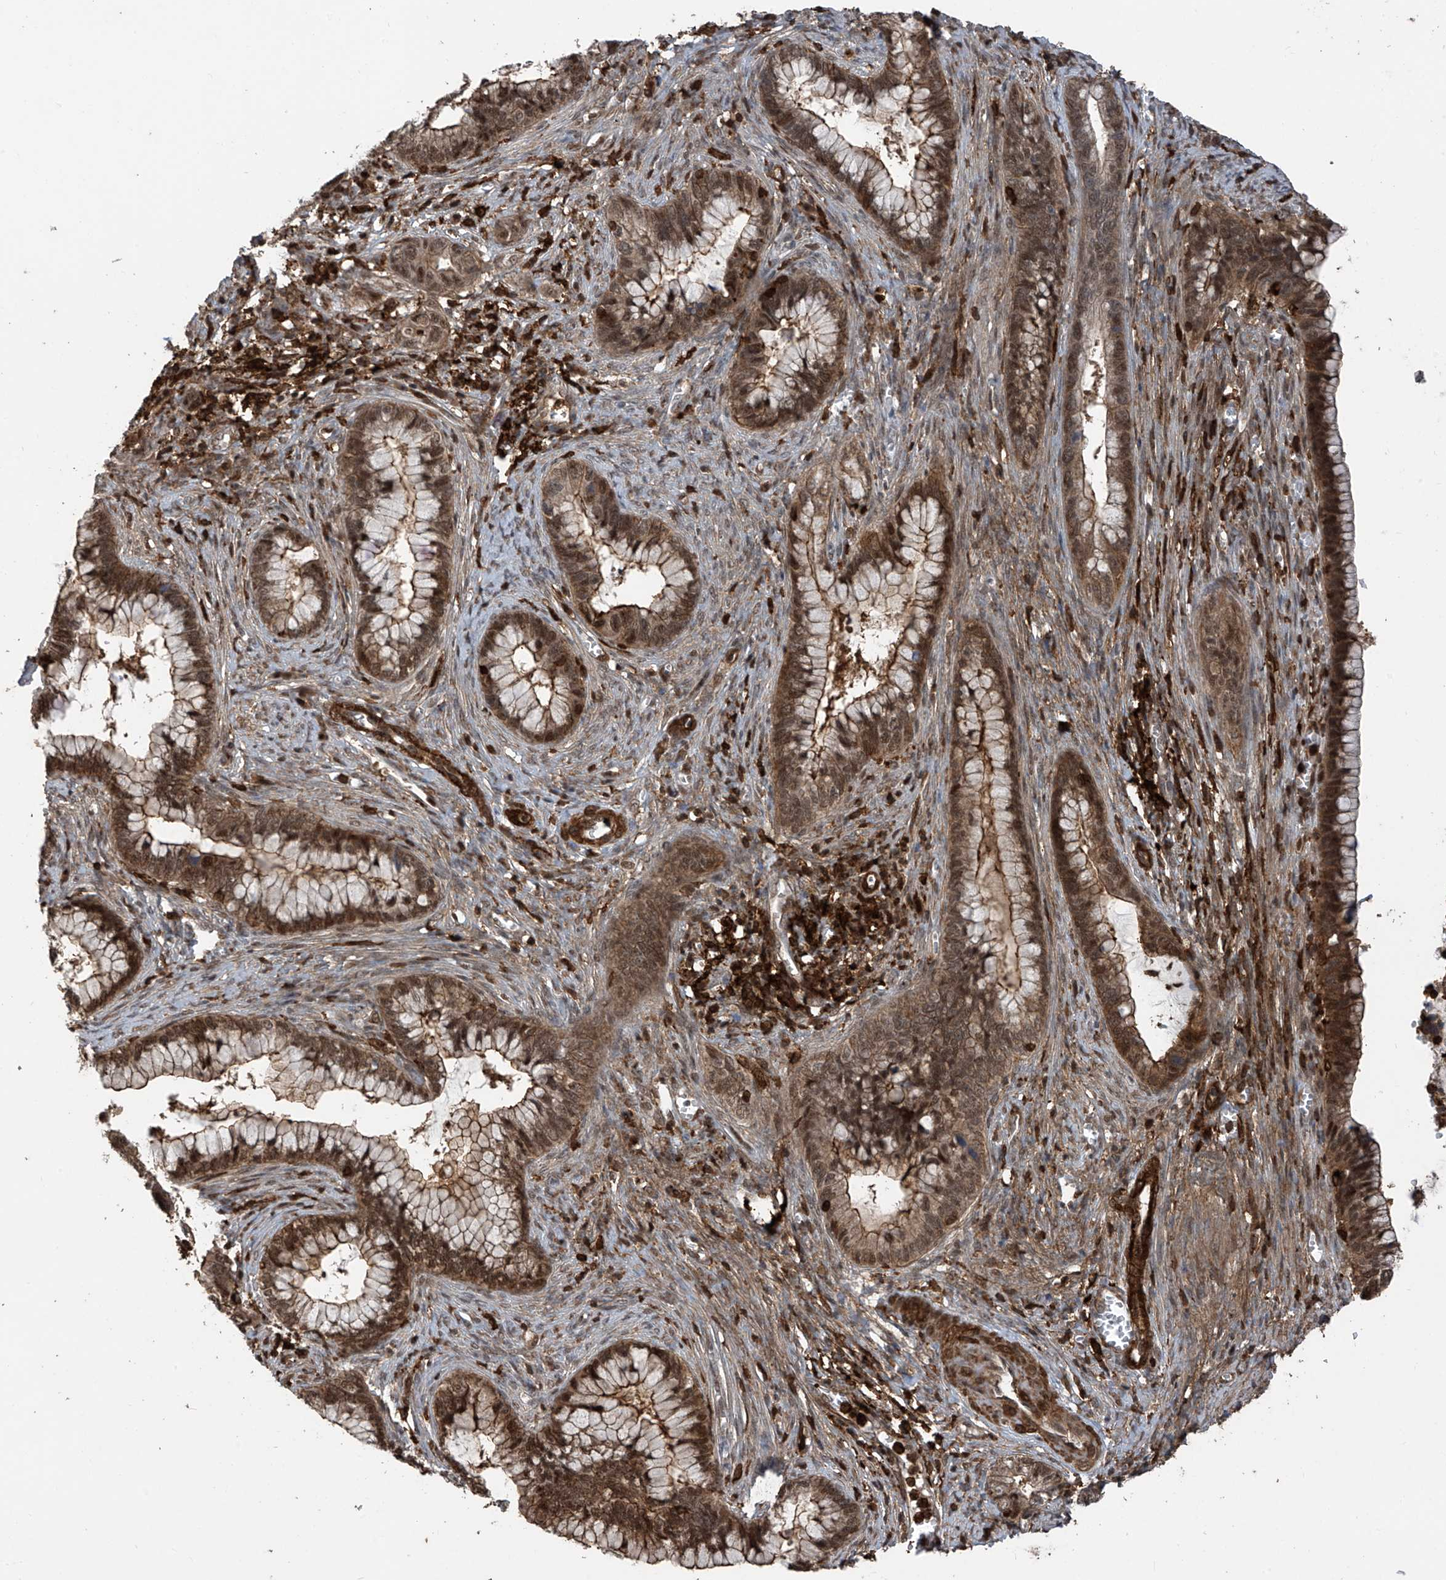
{"staining": {"intensity": "moderate", "quantity": ">75%", "location": "cytoplasmic/membranous,nuclear"}, "tissue": "cervical cancer", "cell_type": "Tumor cells", "image_type": "cancer", "snomed": [{"axis": "morphology", "description": "Adenocarcinoma, NOS"}, {"axis": "topography", "description": "Cervix"}], "caption": "Adenocarcinoma (cervical) tissue displays moderate cytoplasmic/membranous and nuclear expression in about >75% of tumor cells", "gene": "MICAL1", "patient": {"sex": "female", "age": 44}}